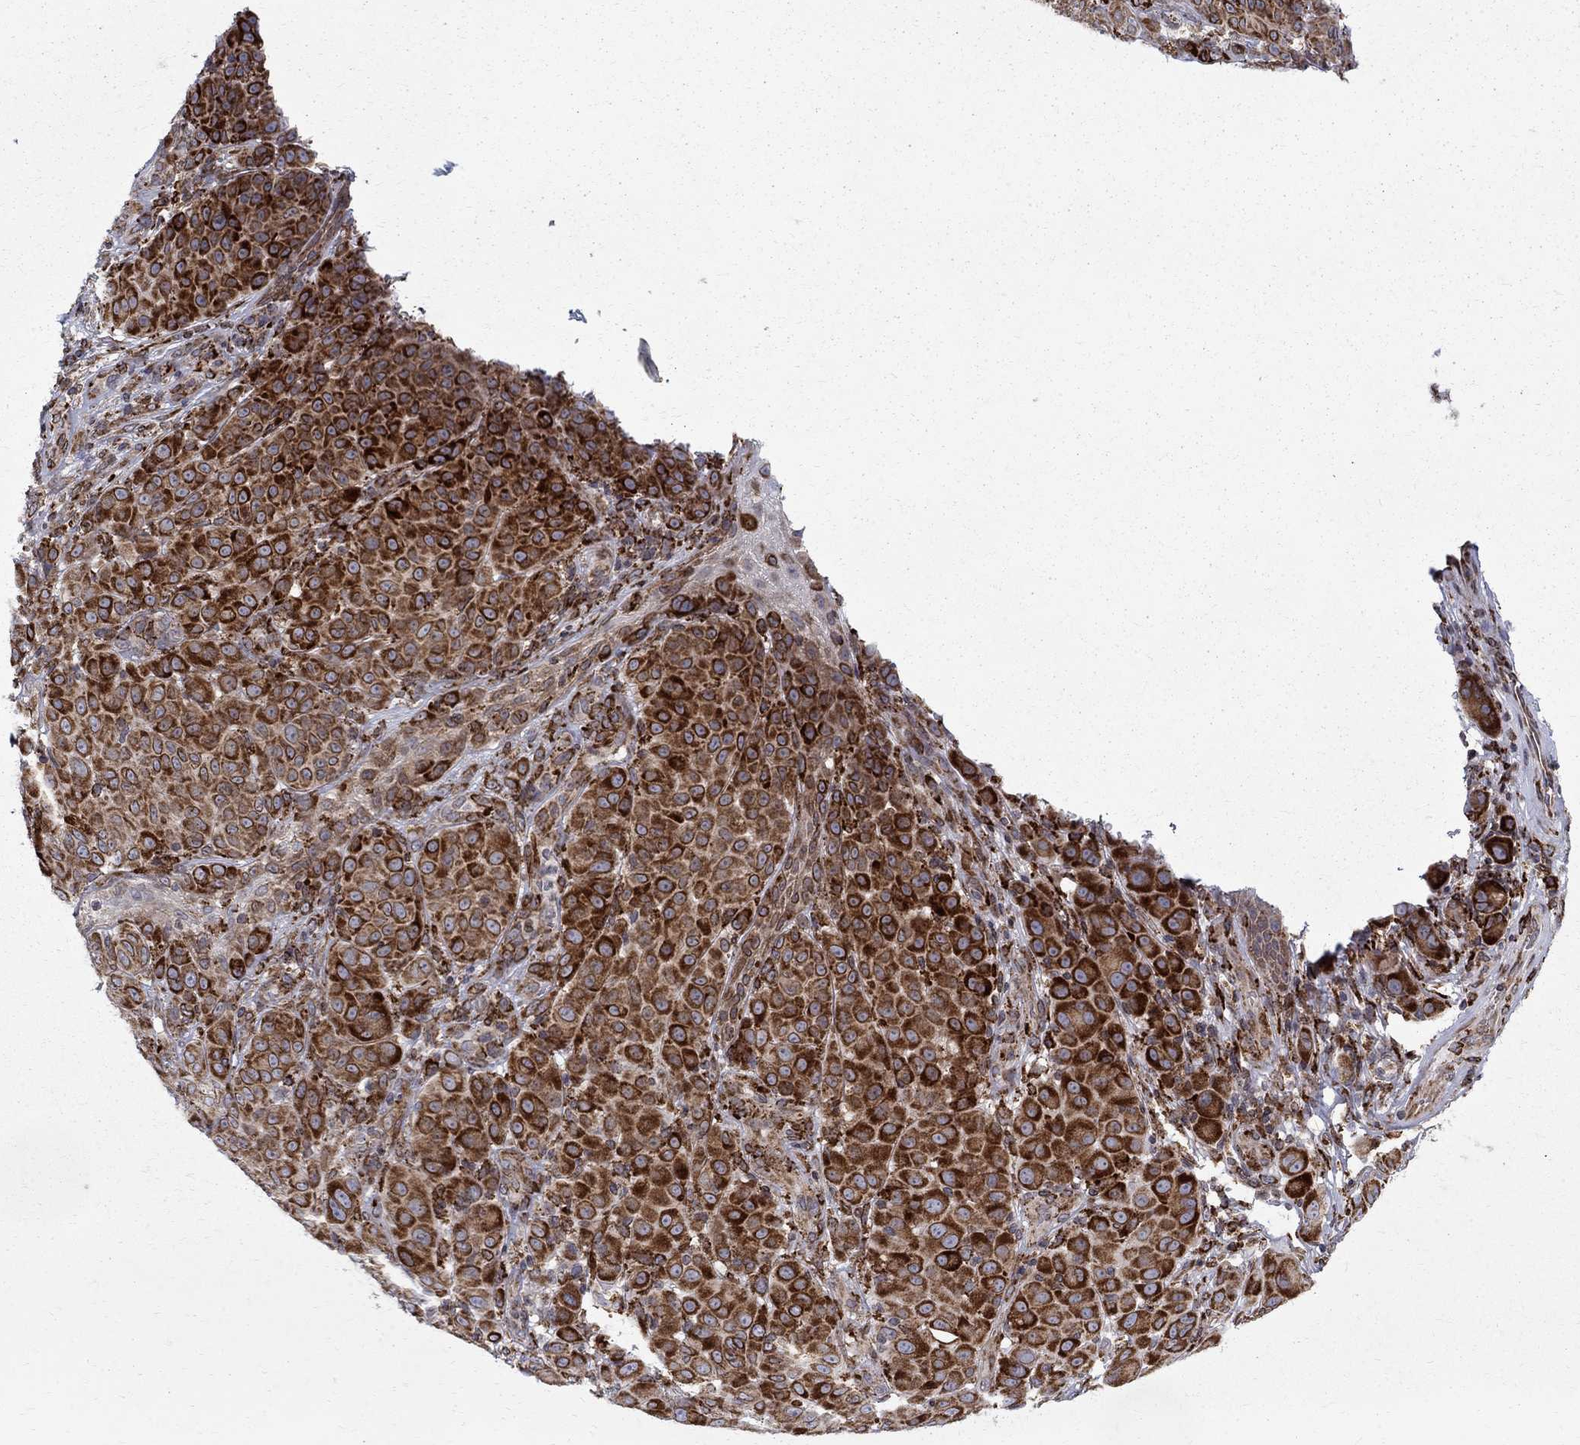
{"staining": {"intensity": "strong", "quantity": ">75%", "location": "cytoplasmic/membranous"}, "tissue": "melanoma", "cell_type": "Tumor cells", "image_type": "cancer", "snomed": [{"axis": "morphology", "description": "Malignant melanoma, NOS"}, {"axis": "topography", "description": "Skin"}], "caption": "A brown stain shows strong cytoplasmic/membranous staining of a protein in human melanoma tumor cells.", "gene": "CAB39L", "patient": {"sex": "female", "age": 87}}